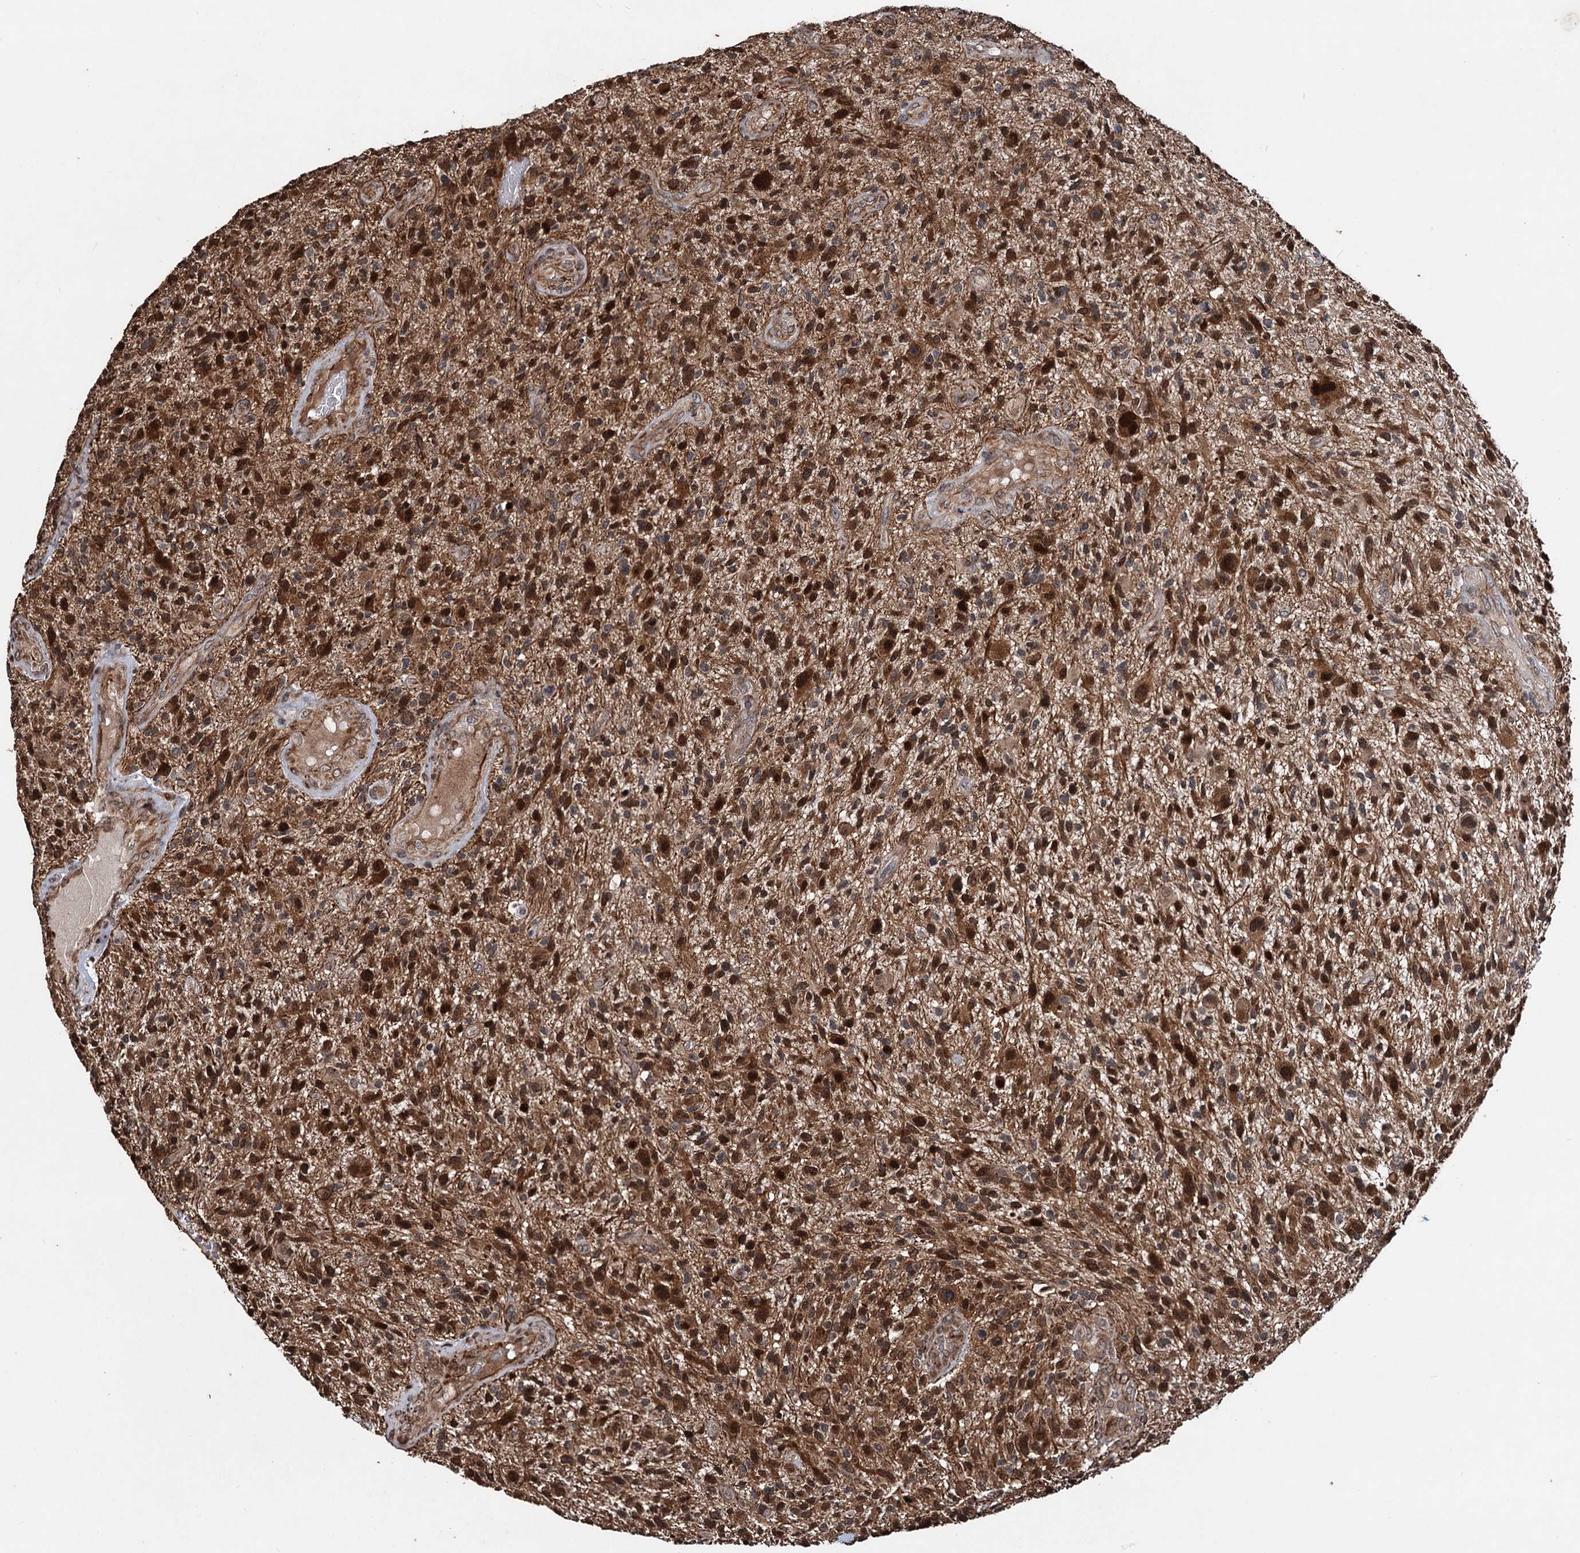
{"staining": {"intensity": "moderate", "quantity": ">75%", "location": "cytoplasmic/membranous,nuclear"}, "tissue": "glioma", "cell_type": "Tumor cells", "image_type": "cancer", "snomed": [{"axis": "morphology", "description": "Glioma, malignant, High grade"}, {"axis": "topography", "description": "Brain"}], "caption": "The immunohistochemical stain highlights moderate cytoplasmic/membranous and nuclear staining in tumor cells of malignant high-grade glioma tissue.", "gene": "EYA4", "patient": {"sex": "male", "age": 47}}